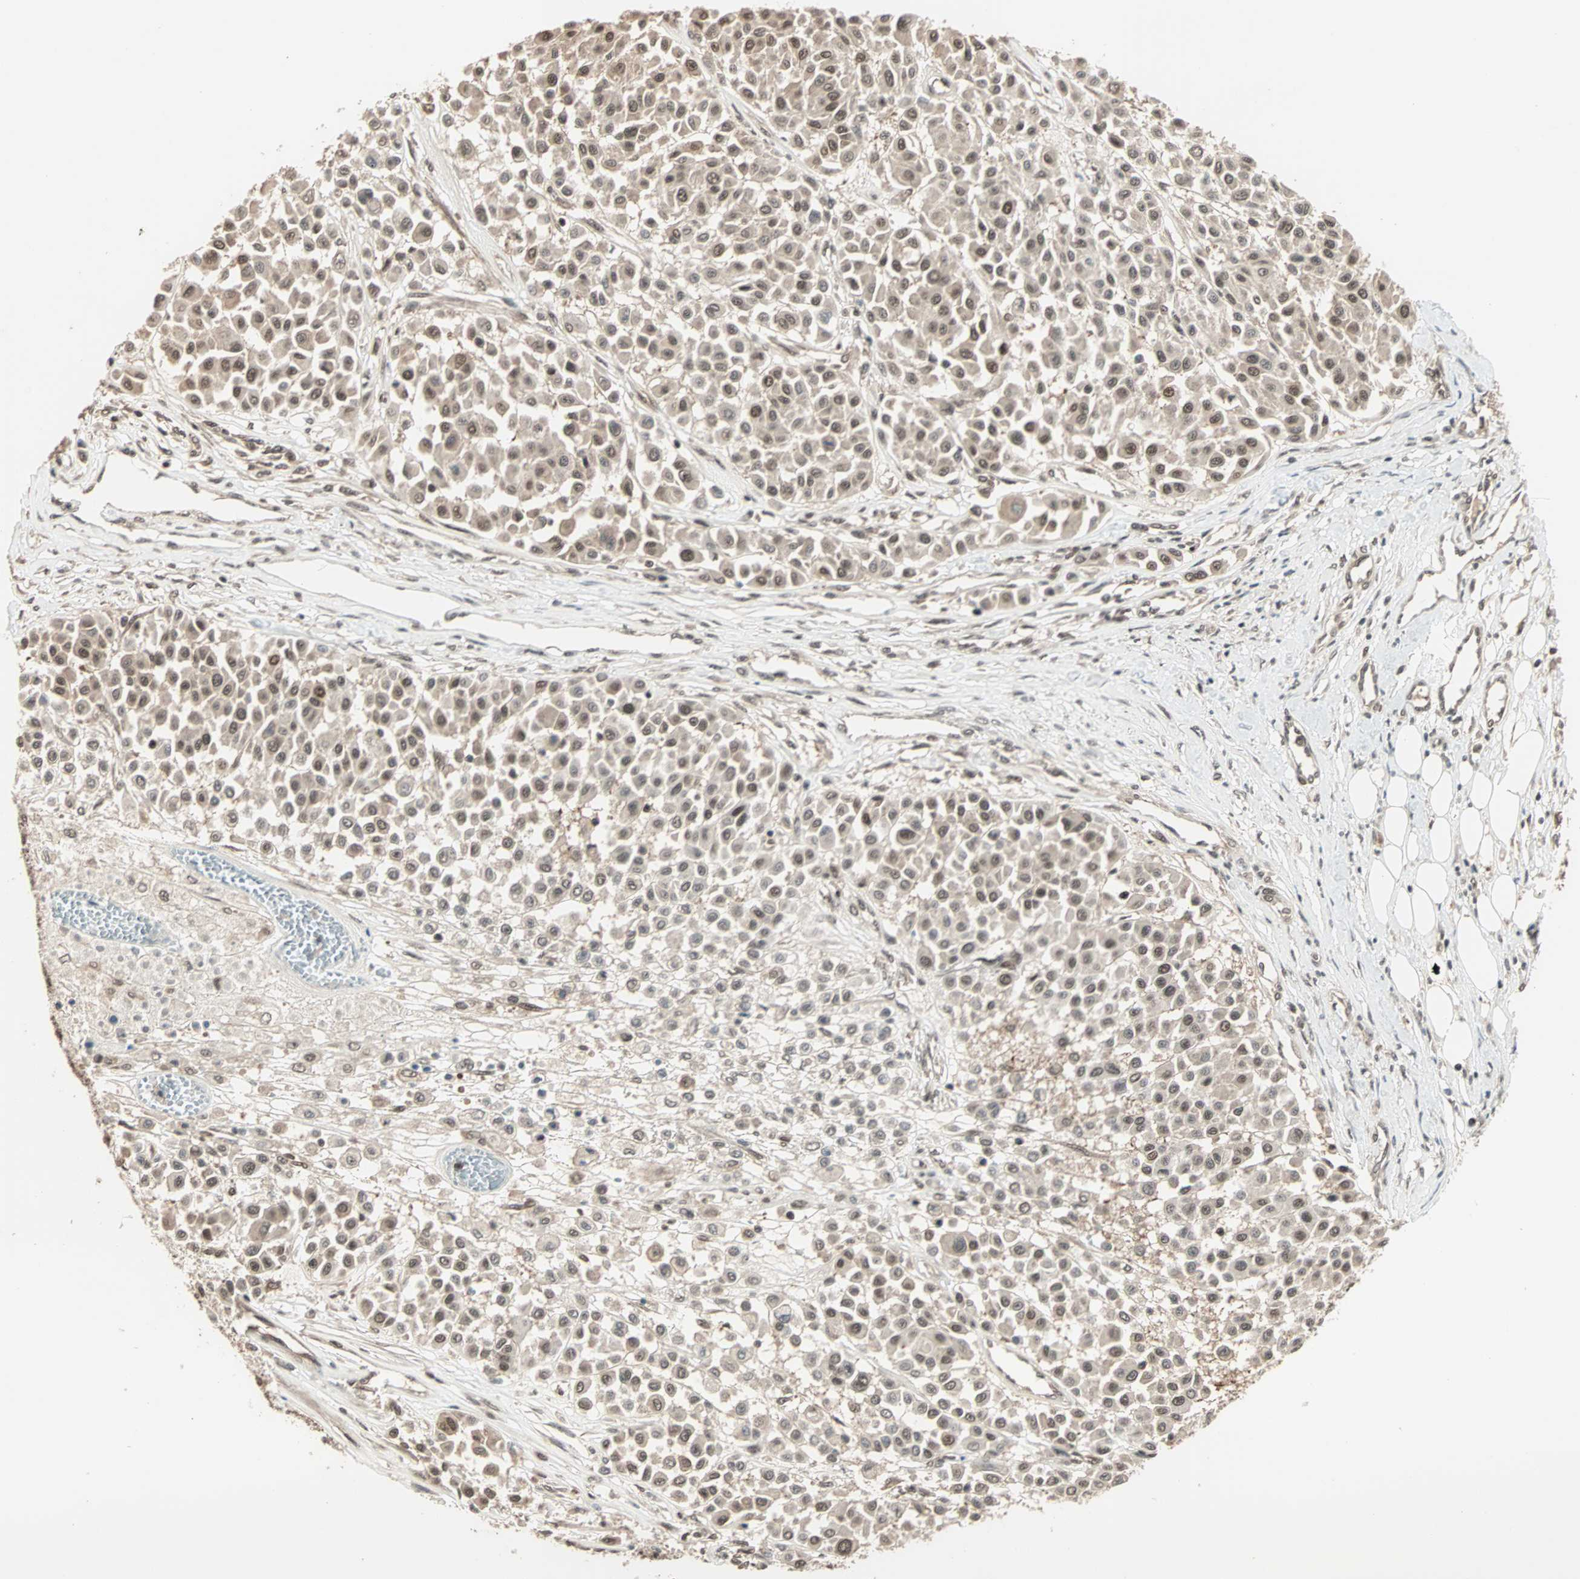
{"staining": {"intensity": "moderate", "quantity": "25%-75%", "location": "cytoplasmic/membranous,nuclear"}, "tissue": "melanoma", "cell_type": "Tumor cells", "image_type": "cancer", "snomed": [{"axis": "morphology", "description": "Malignant melanoma, Metastatic site"}, {"axis": "topography", "description": "Soft tissue"}], "caption": "IHC (DAB) staining of human melanoma displays moderate cytoplasmic/membranous and nuclear protein positivity in approximately 25%-75% of tumor cells. (DAB (3,3'-diaminobenzidine) IHC with brightfield microscopy, high magnification).", "gene": "ZNF701", "patient": {"sex": "male", "age": 41}}